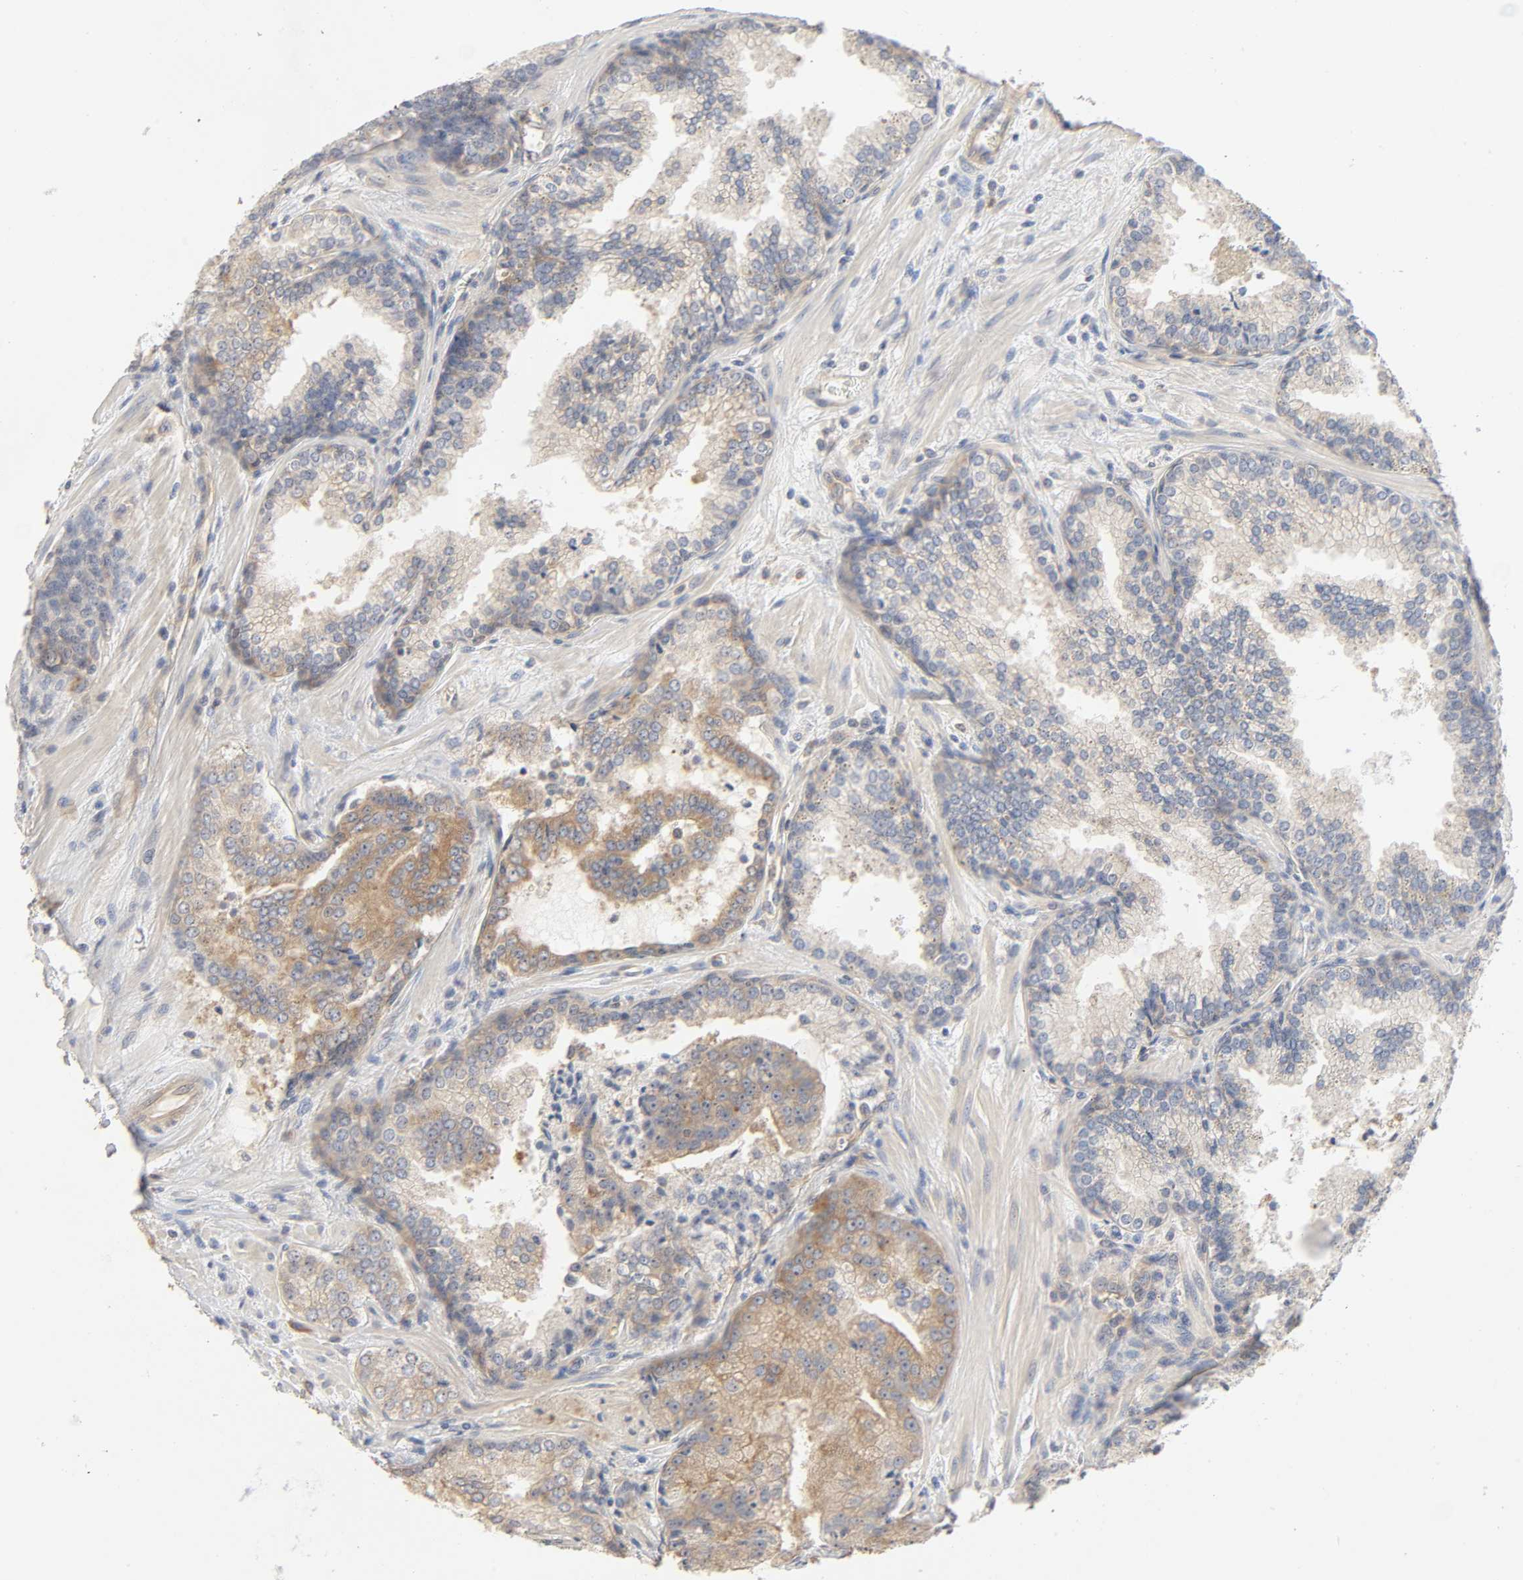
{"staining": {"intensity": "moderate", "quantity": ">75%", "location": "cytoplasmic/membranous"}, "tissue": "prostate cancer", "cell_type": "Tumor cells", "image_type": "cancer", "snomed": [{"axis": "morphology", "description": "Adenocarcinoma, Low grade"}, {"axis": "topography", "description": "Prostate"}], "caption": "High-magnification brightfield microscopy of adenocarcinoma (low-grade) (prostate) stained with DAB (brown) and counterstained with hematoxylin (blue). tumor cells exhibit moderate cytoplasmic/membranous positivity is appreciated in about>75% of cells.", "gene": "SCHIP1", "patient": {"sex": "male", "age": 60}}